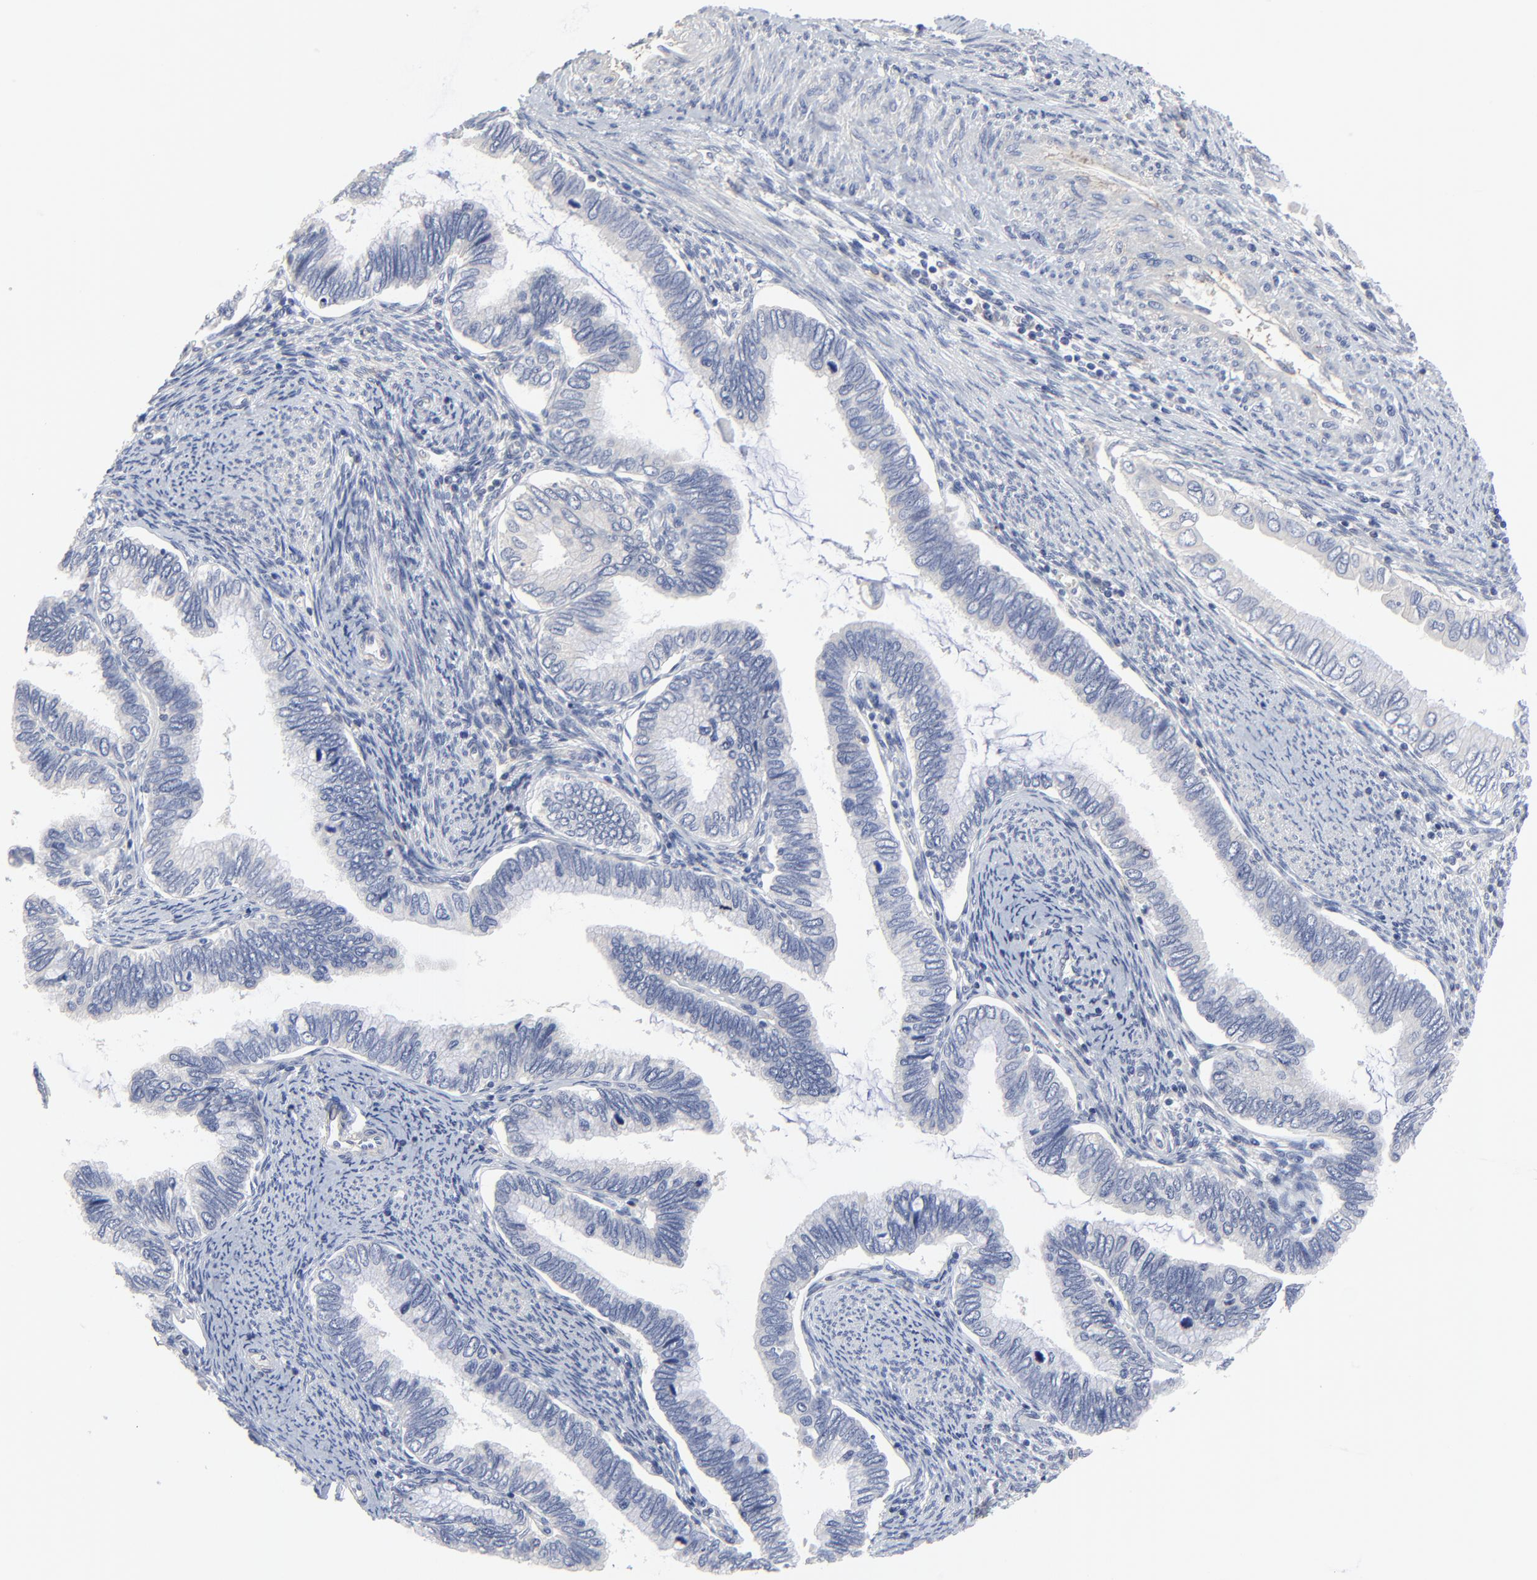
{"staining": {"intensity": "negative", "quantity": "none", "location": "none"}, "tissue": "cervical cancer", "cell_type": "Tumor cells", "image_type": "cancer", "snomed": [{"axis": "morphology", "description": "Adenocarcinoma, NOS"}, {"axis": "topography", "description": "Cervix"}], "caption": "Immunohistochemical staining of adenocarcinoma (cervical) displays no significant staining in tumor cells.", "gene": "DHRSX", "patient": {"sex": "female", "age": 49}}